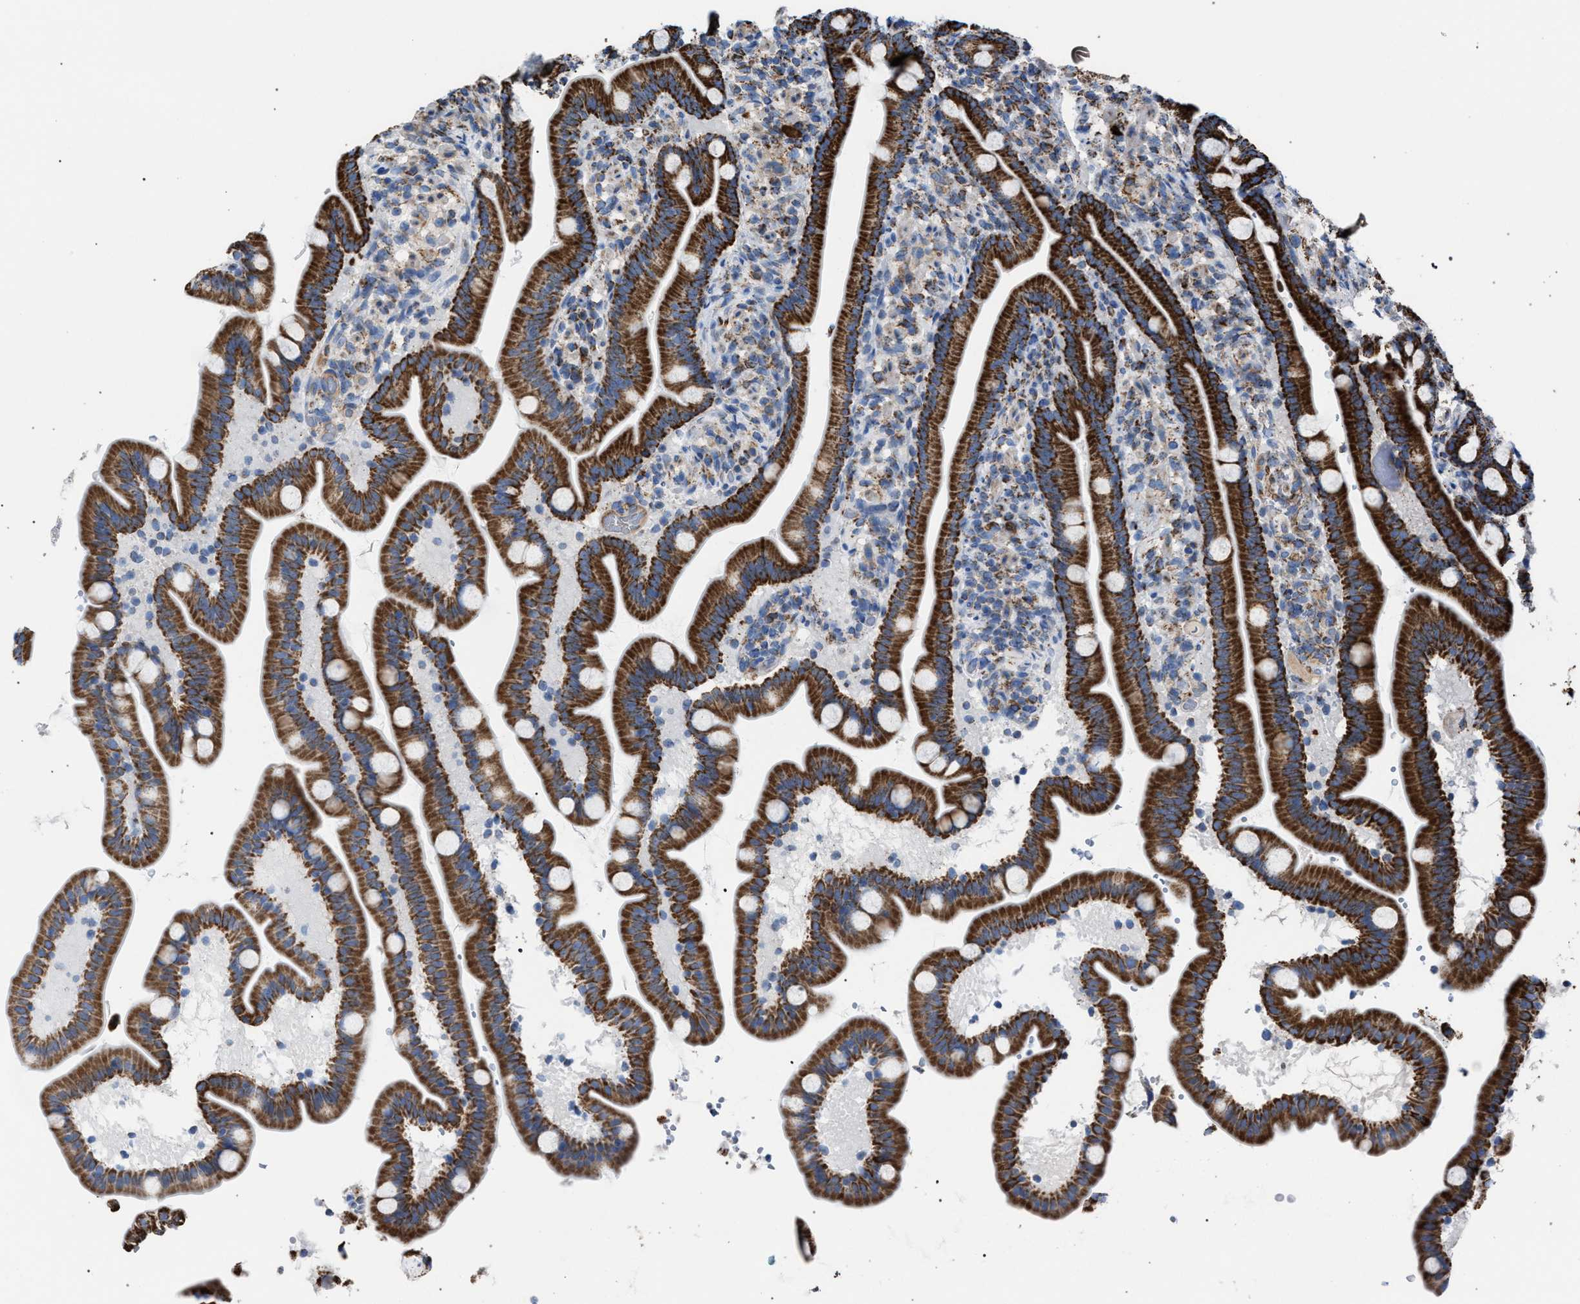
{"staining": {"intensity": "strong", "quantity": ">75%", "location": "cytoplasmic/membranous"}, "tissue": "duodenum", "cell_type": "Glandular cells", "image_type": "normal", "snomed": [{"axis": "morphology", "description": "Normal tissue, NOS"}, {"axis": "topography", "description": "Duodenum"}], "caption": "IHC of unremarkable human duodenum shows high levels of strong cytoplasmic/membranous expression in approximately >75% of glandular cells. The staining was performed using DAB to visualize the protein expression in brown, while the nuclei were stained in blue with hematoxylin (Magnification: 20x).", "gene": "VPS13A", "patient": {"sex": "male", "age": 54}}